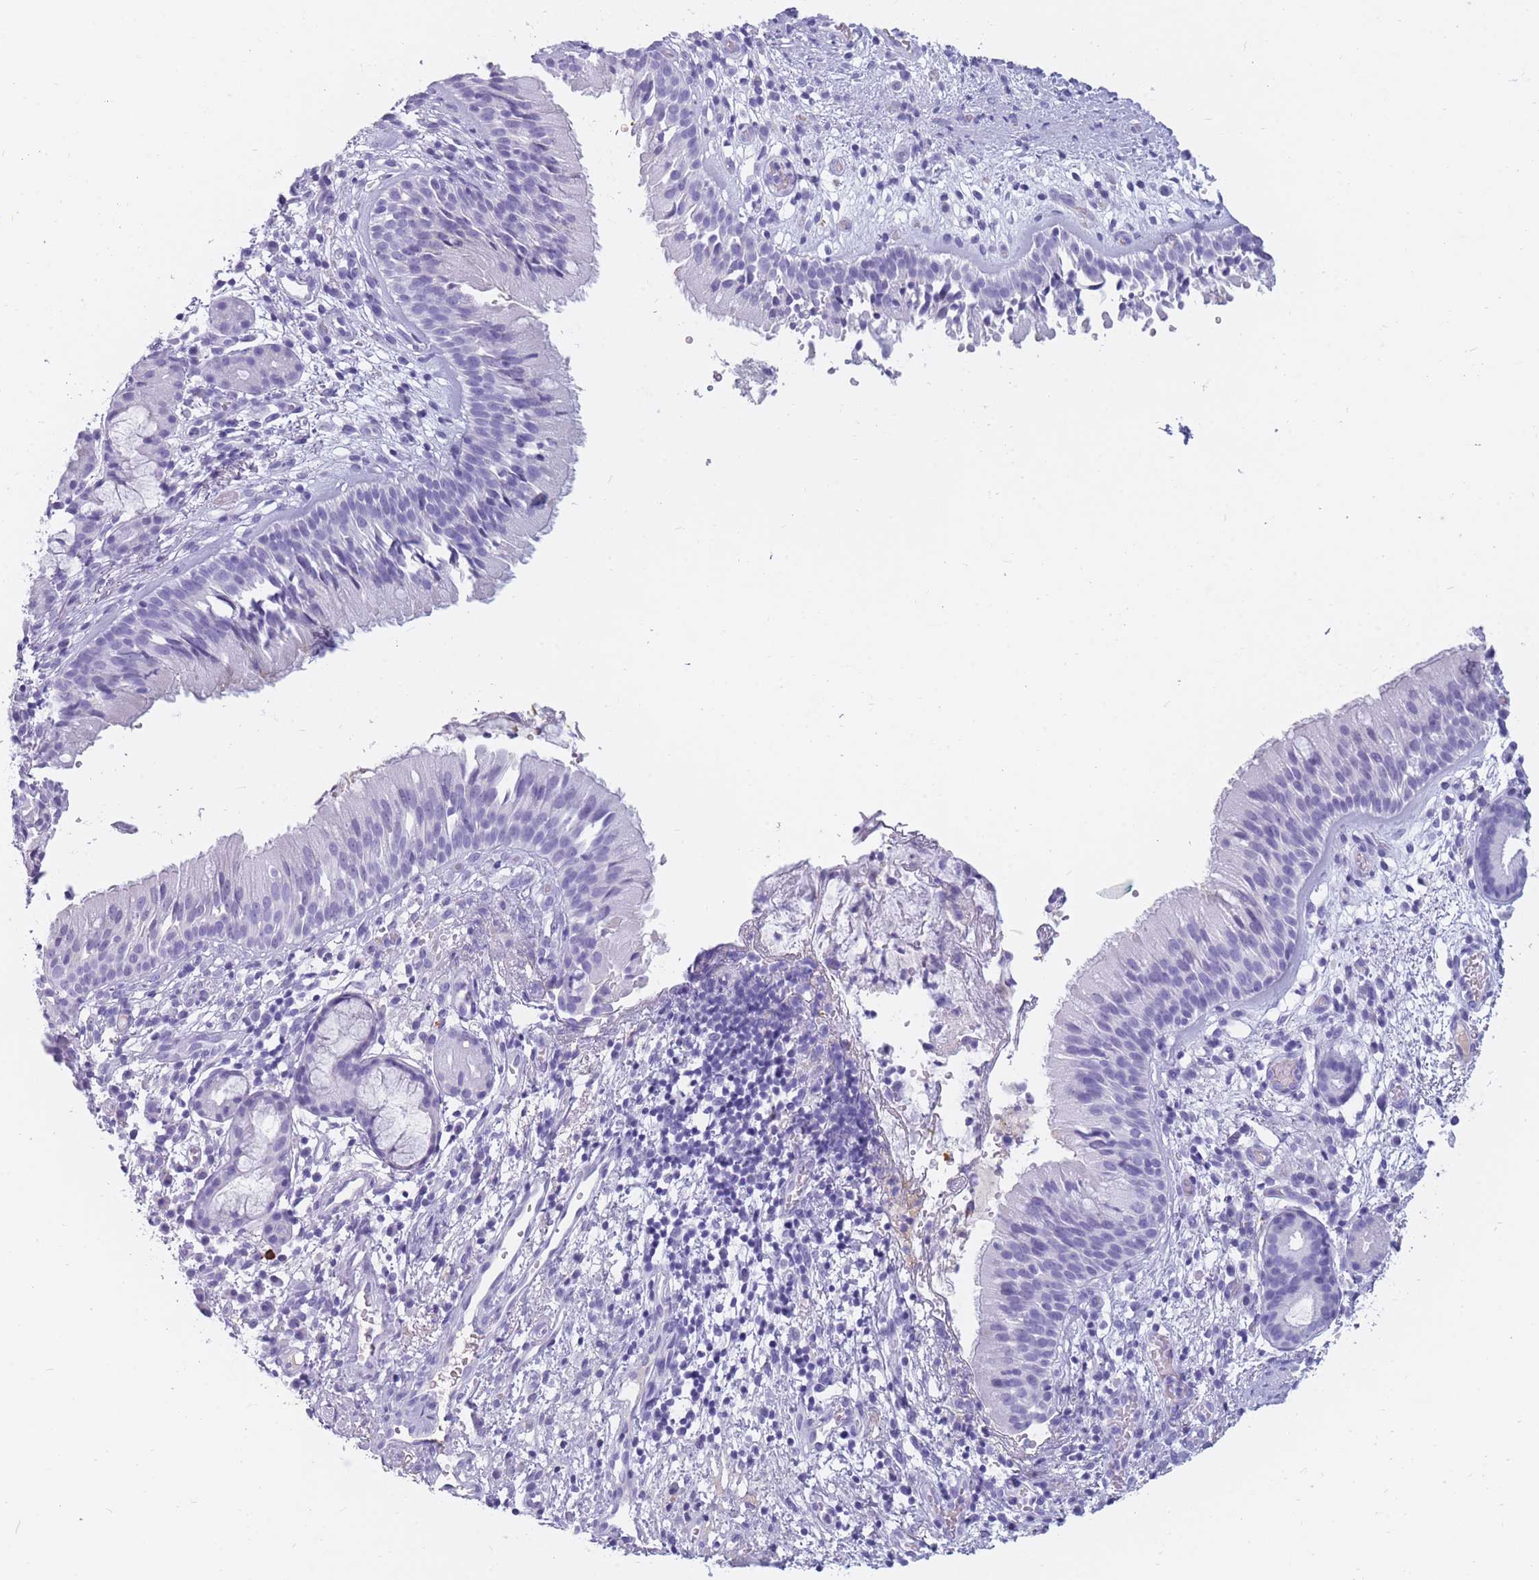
{"staining": {"intensity": "negative", "quantity": "none", "location": "none"}, "tissue": "nasopharynx", "cell_type": "Respiratory epithelial cells", "image_type": "normal", "snomed": [{"axis": "morphology", "description": "Normal tissue, NOS"}, {"axis": "topography", "description": "Nasopharynx"}], "caption": "High magnification brightfield microscopy of benign nasopharynx stained with DAB (brown) and counterstained with hematoxylin (blue): respiratory epithelial cells show no significant staining. Nuclei are stained in blue.", "gene": "TNFSF11", "patient": {"sex": "male", "age": 65}}